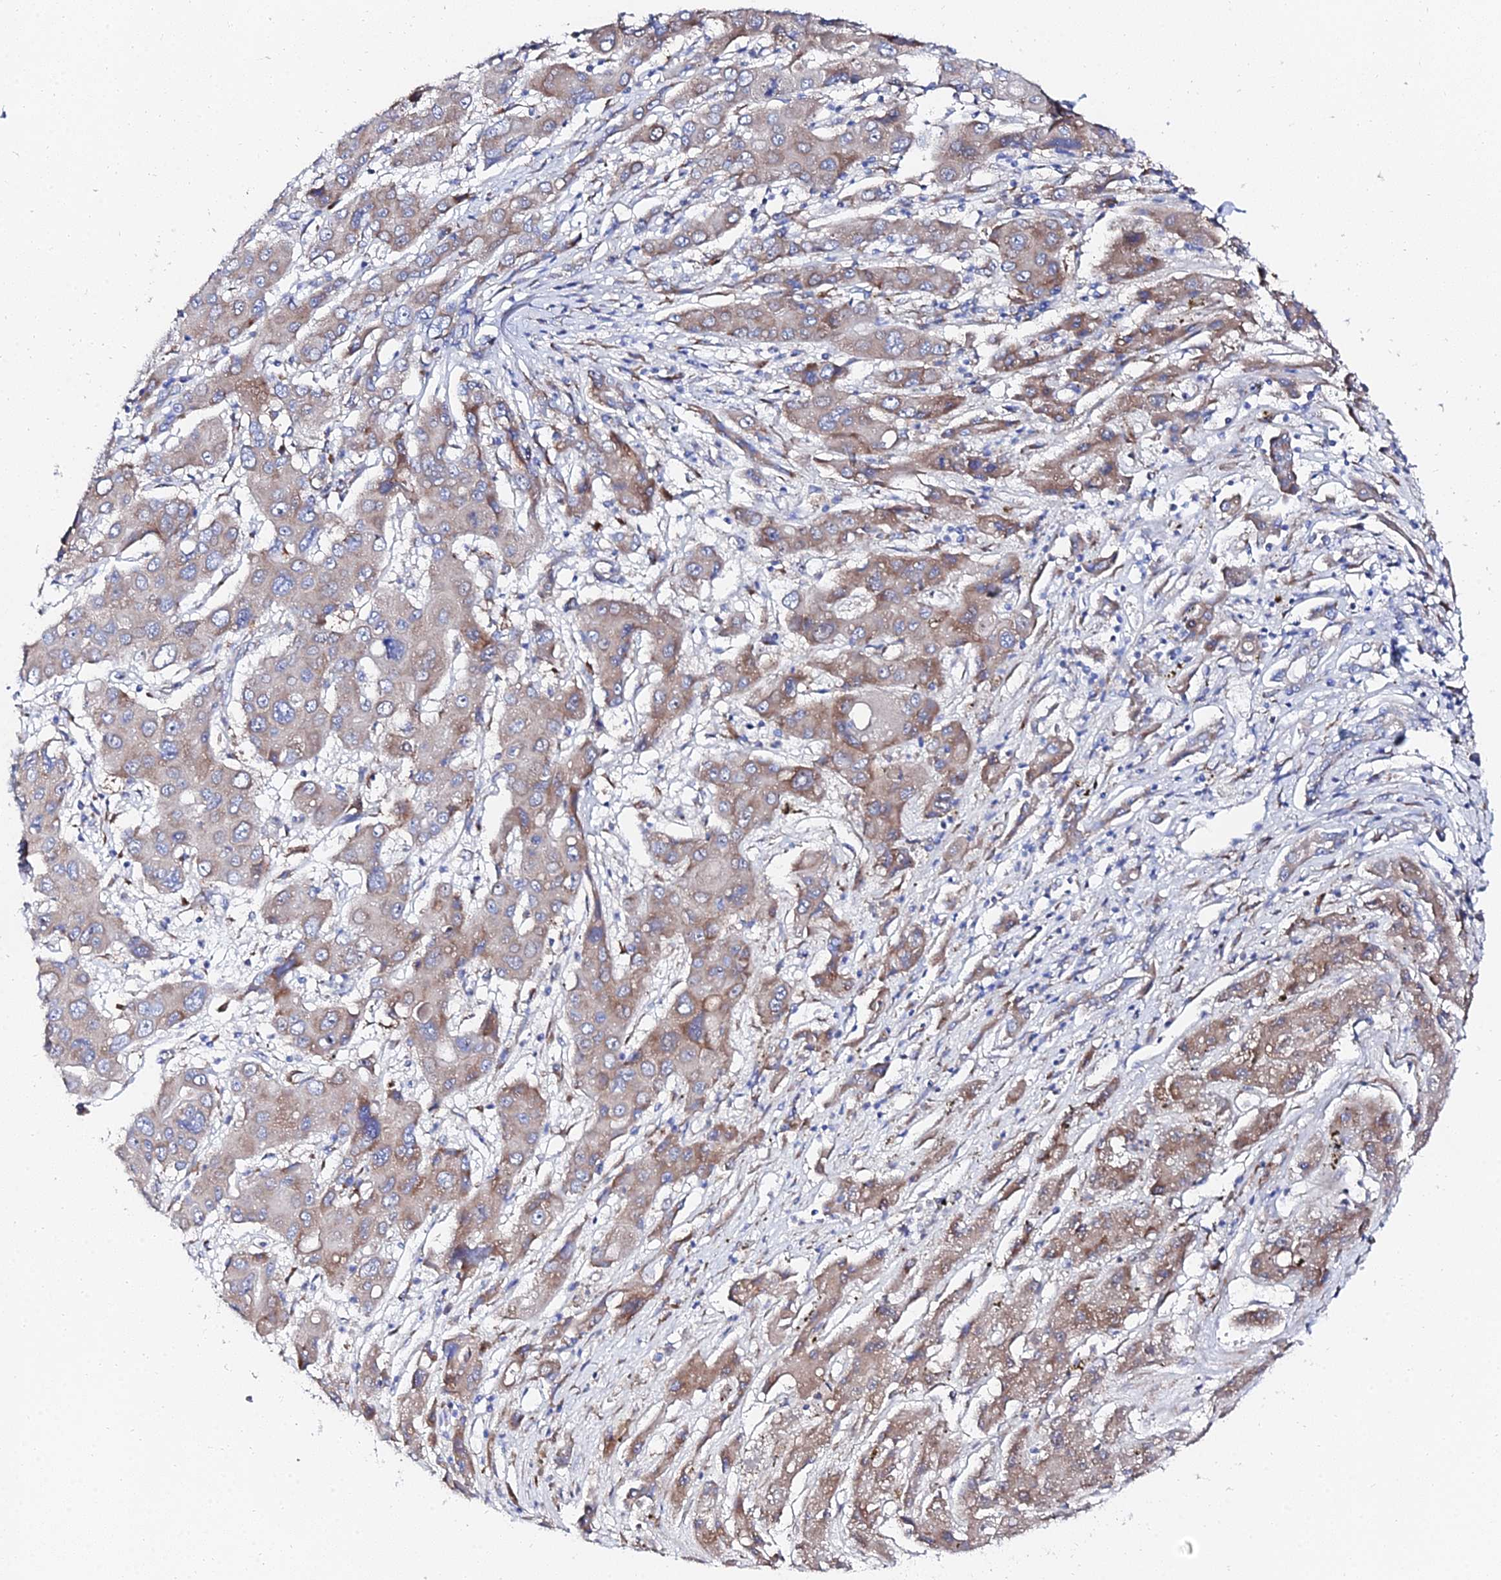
{"staining": {"intensity": "weak", "quantity": ">75%", "location": "cytoplasmic/membranous"}, "tissue": "liver cancer", "cell_type": "Tumor cells", "image_type": "cancer", "snomed": [{"axis": "morphology", "description": "Cholangiocarcinoma"}, {"axis": "topography", "description": "Liver"}], "caption": "Brown immunohistochemical staining in human liver cancer (cholangiocarcinoma) exhibits weak cytoplasmic/membranous staining in about >75% of tumor cells. Ihc stains the protein in brown and the nuclei are stained blue.", "gene": "PTTG1", "patient": {"sex": "male", "age": 67}}